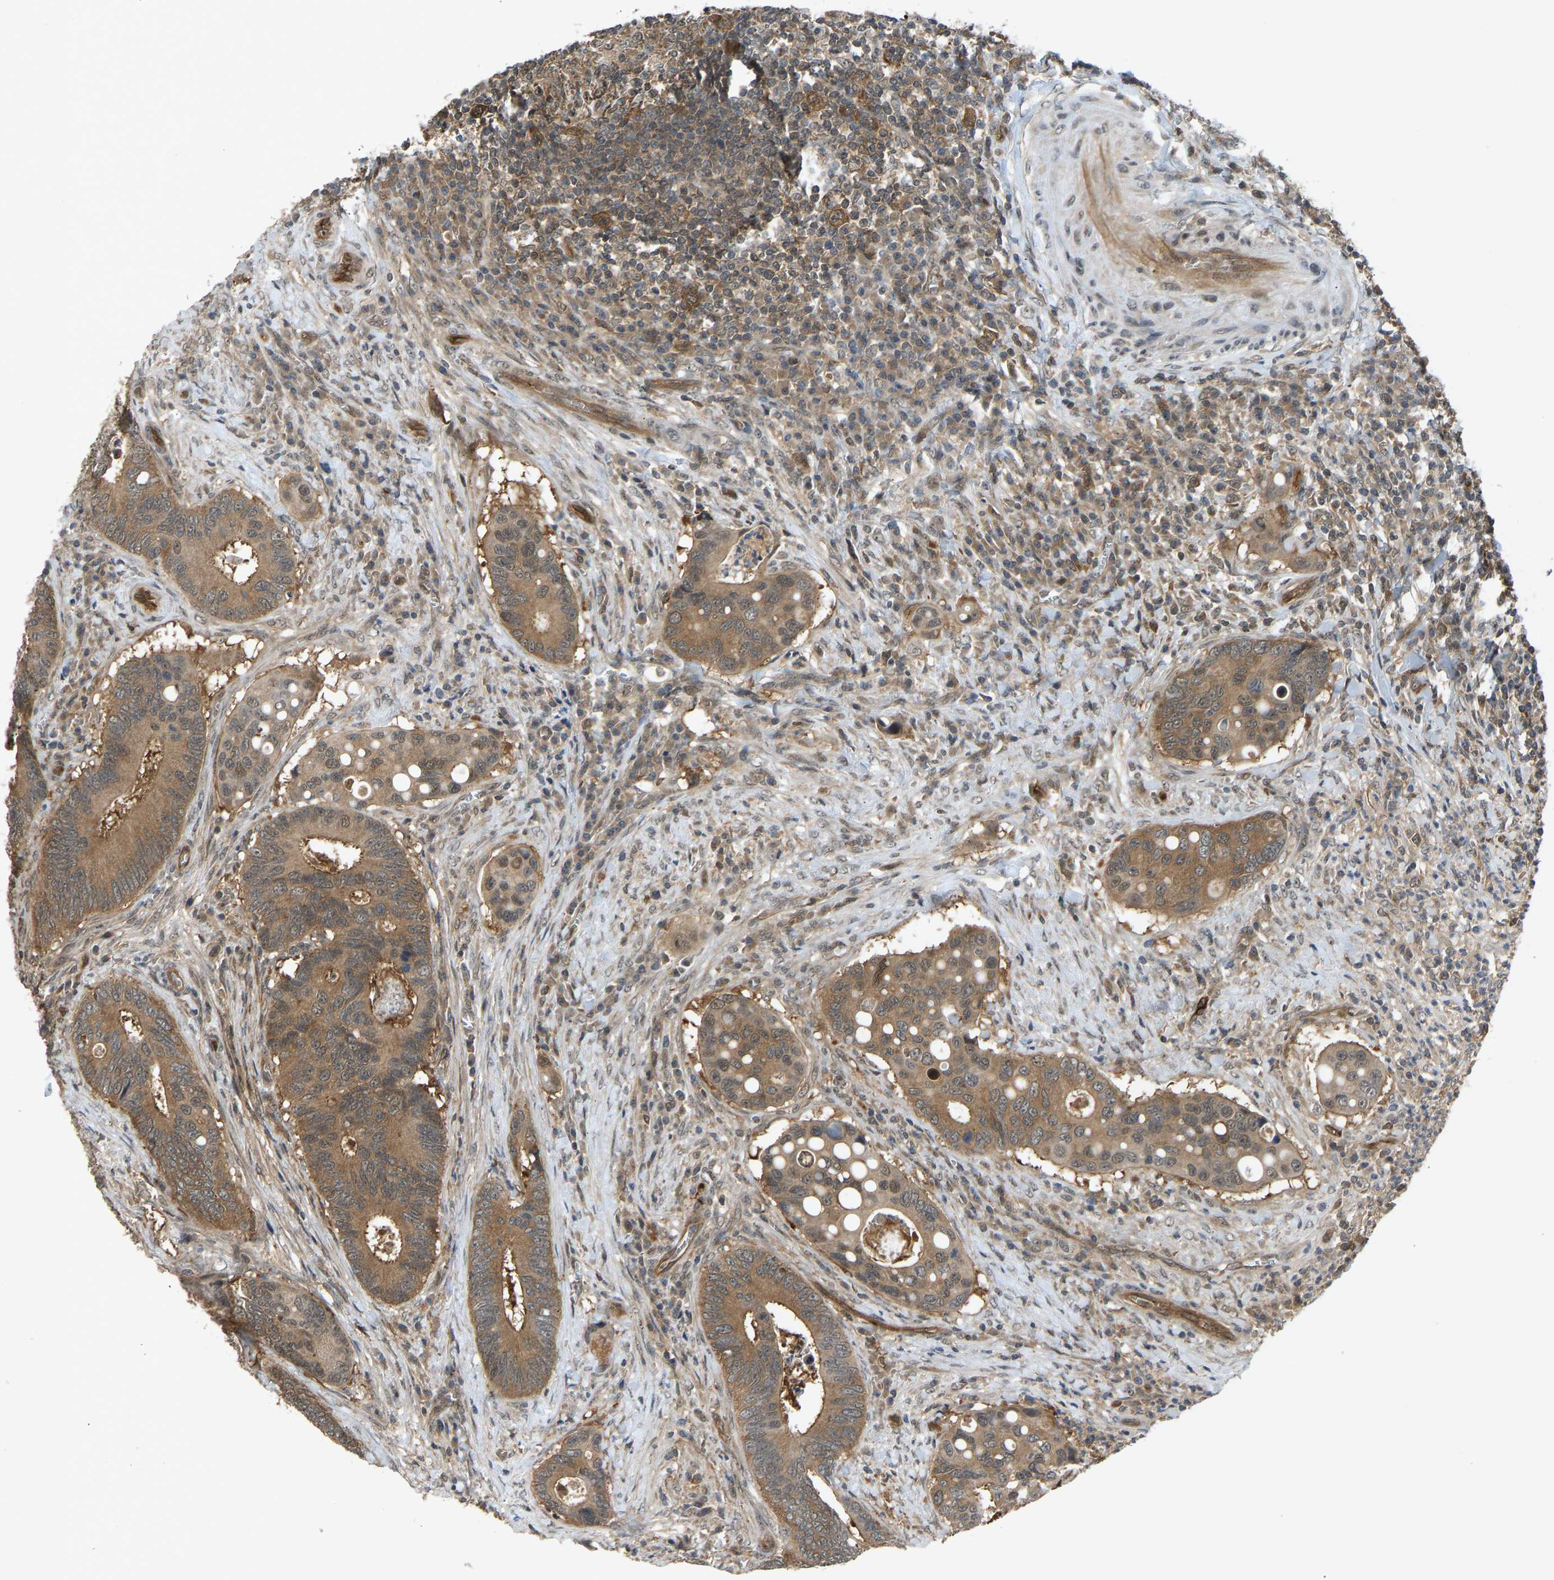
{"staining": {"intensity": "moderate", "quantity": ">75%", "location": "cytoplasmic/membranous"}, "tissue": "colorectal cancer", "cell_type": "Tumor cells", "image_type": "cancer", "snomed": [{"axis": "morphology", "description": "Inflammation, NOS"}, {"axis": "morphology", "description": "Adenocarcinoma, NOS"}, {"axis": "topography", "description": "Colon"}], "caption": "Colorectal adenocarcinoma tissue demonstrates moderate cytoplasmic/membranous positivity in approximately >75% of tumor cells, visualized by immunohistochemistry. (DAB IHC with brightfield microscopy, high magnification).", "gene": "CCT8", "patient": {"sex": "male", "age": 72}}